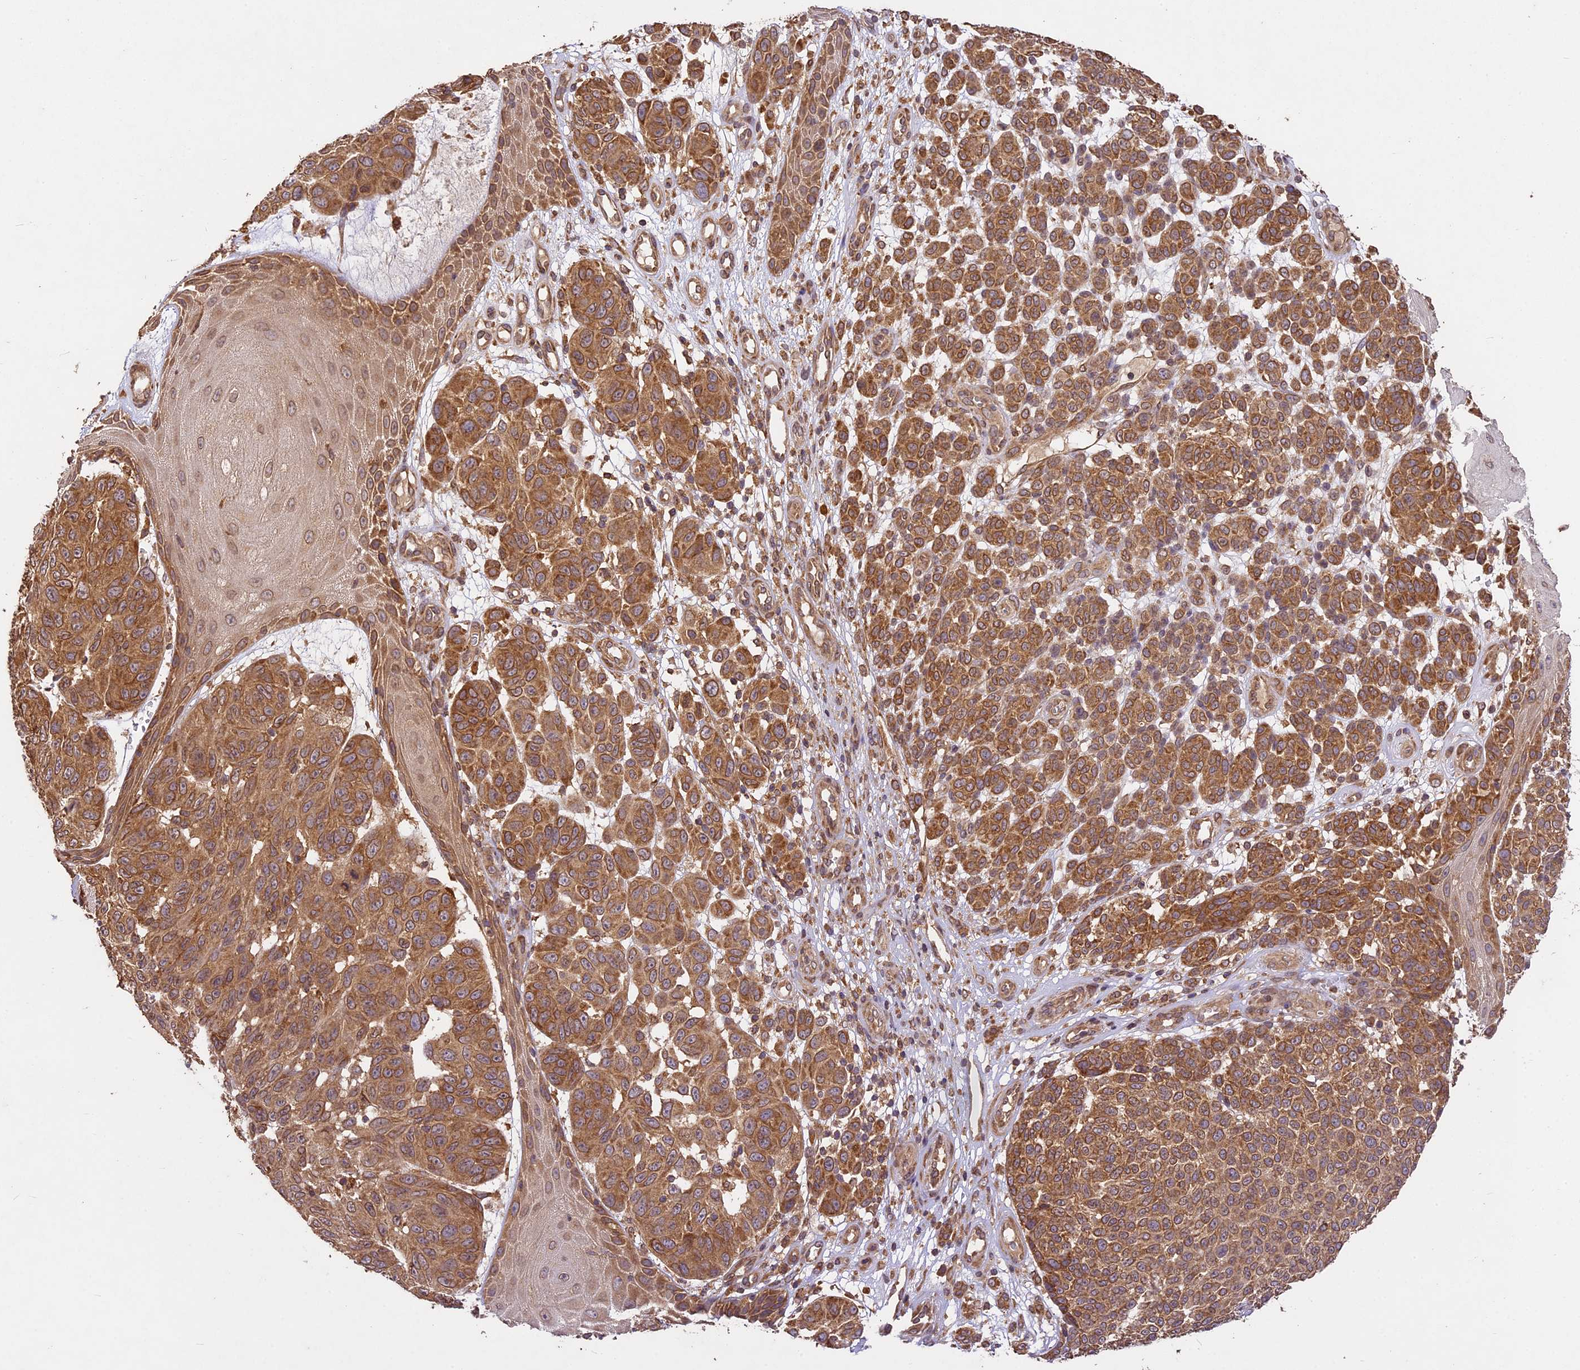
{"staining": {"intensity": "moderate", "quantity": ">75%", "location": "cytoplasmic/membranous"}, "tissue": "melanoma", "cell_type": "Tumor cells", "image_type": "cancer", "snomed": [{"axis": "morphology", "description": "Malignant melanoma, NOS"}, {"axis": "topography", "description": "Skin"}], "caption": "Human melanoma stained with a protein marker exhibits moderate staining in tumor cells.", "gene": "BRAP", "patient": {"sex": "male", "age": 49}}